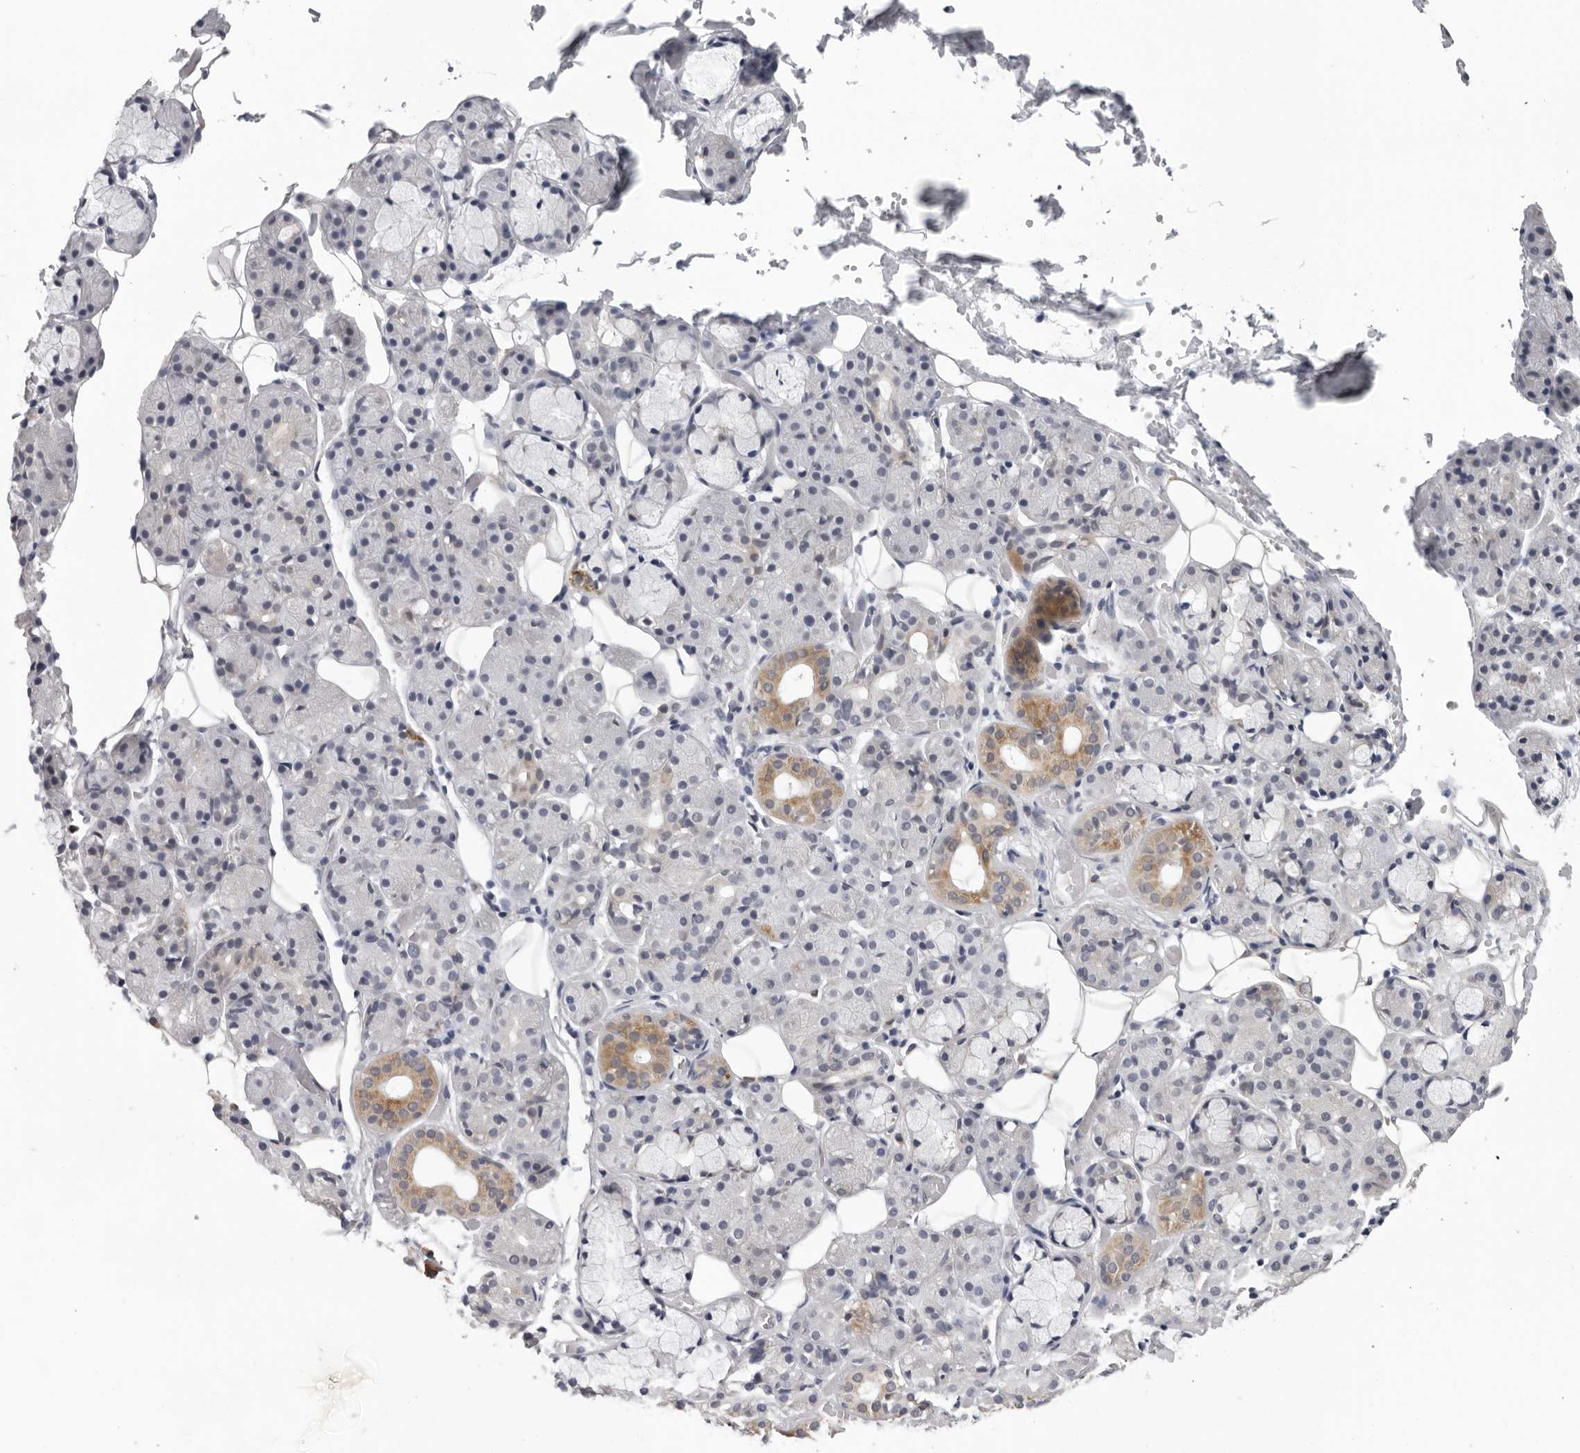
{"staining": {"intensity": "moderate", "quantity": "<25%", "location": "cytoplasmic/membranous"}, "tissue": "salivary gland", "cell_type": "Glandular cells", "image_type": "normal", "snomed": [{"axis": "morphology", "description": "Normal tissue, NOS"}, {"axis": "topography", "description": "Salivary gland"}], "caption": "Protein staining exhibits moderate cytoplasmic/membranous positivity in about <25% of glandular cells in unremarkable salivary gland.", "gene": "CPT2", "patient": {"sex": "male", "age": 63}}